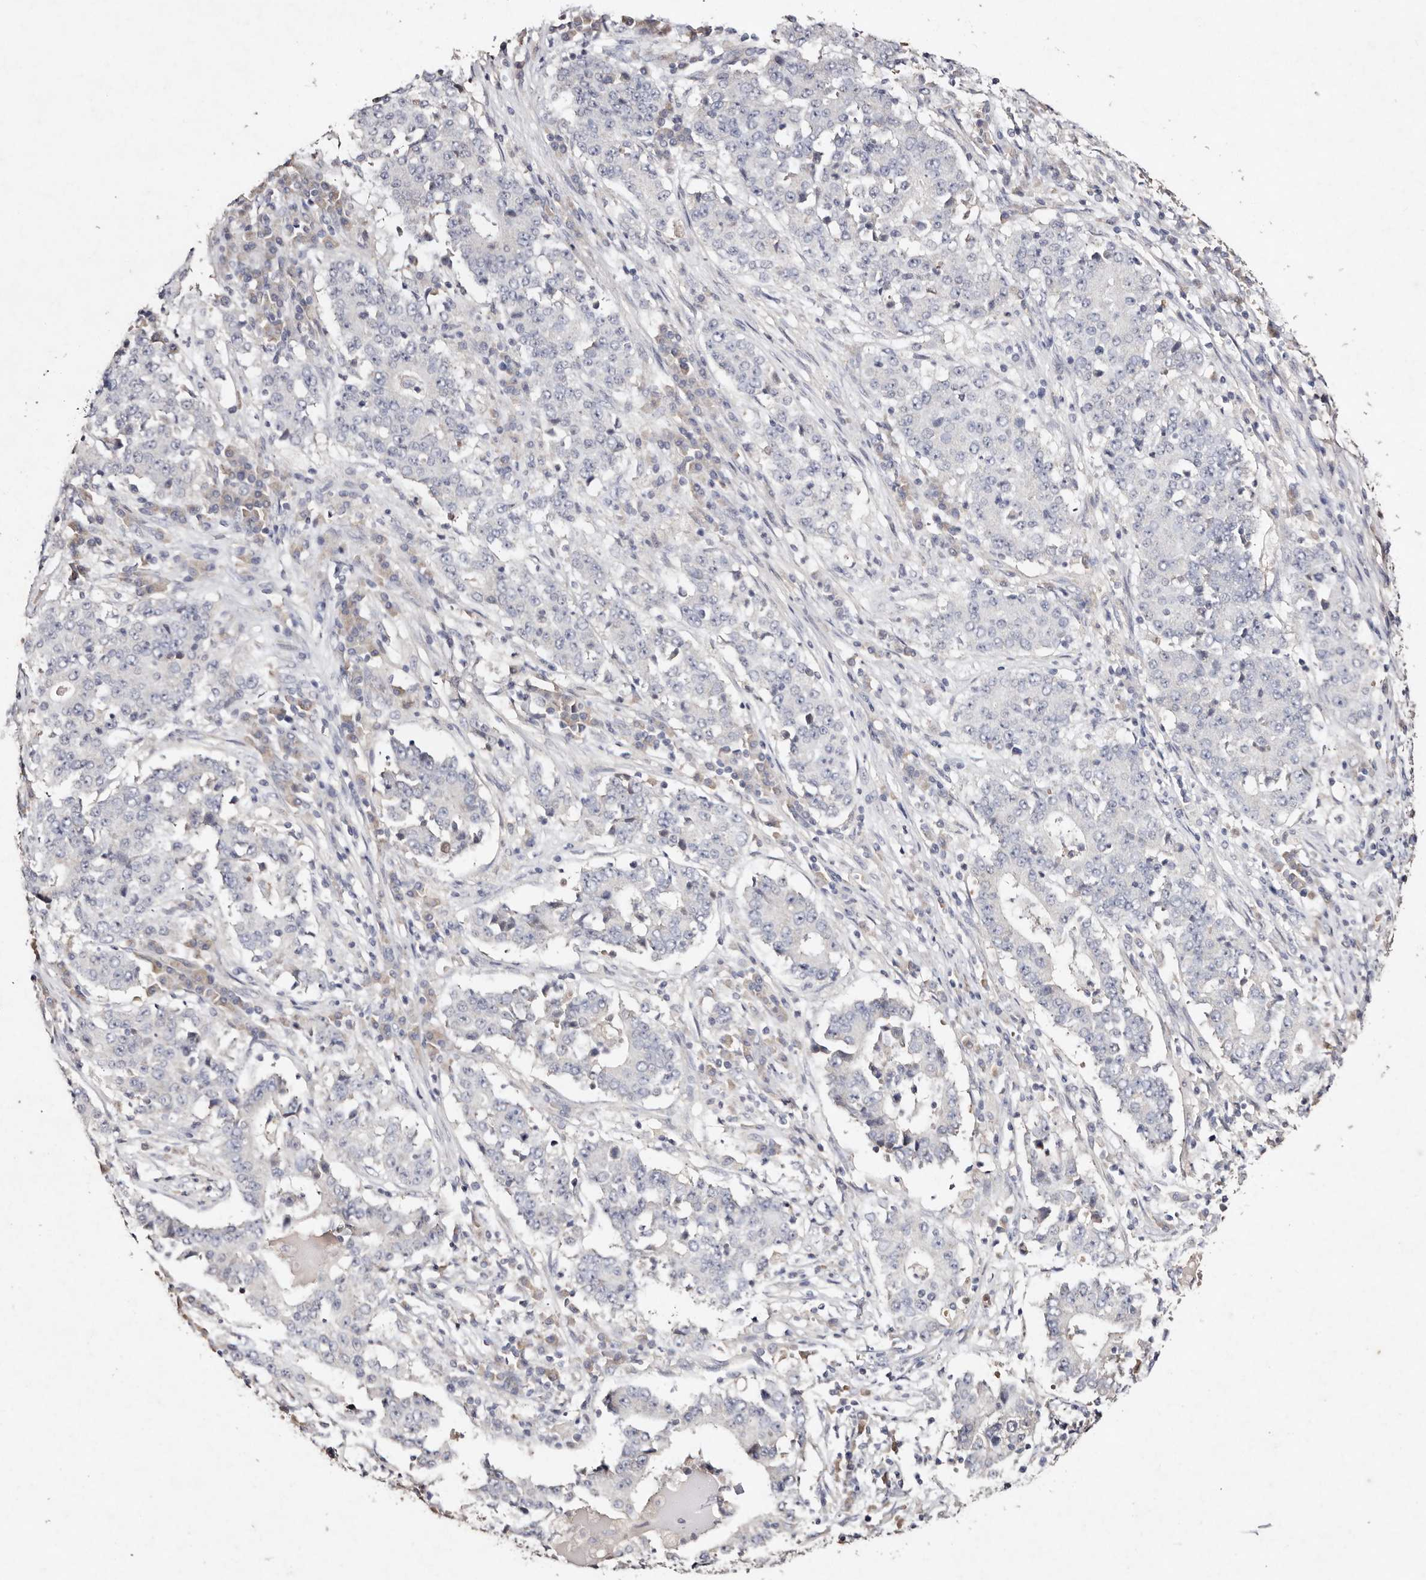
{"staining": {"intensity": "negative", "quantity": "none", "location": "none"}, "tissue": "stomach cancer", "cell_type": "Tumor cells", "image_type": "cancer", "snomed": [{"axis": "morphology", "description": "Adenocarcinoma, NOS"}, {"axis": "topography", "description": "Stomach"}], "caption": "This image is of stomach adenocarcinoma stained with IHC to label a protein in brown with the nuclei are counter-stained blue. There is no positivity in tumor cells.", "gene": "TSC2", "patient": {"sex": "male", "age": 59}}